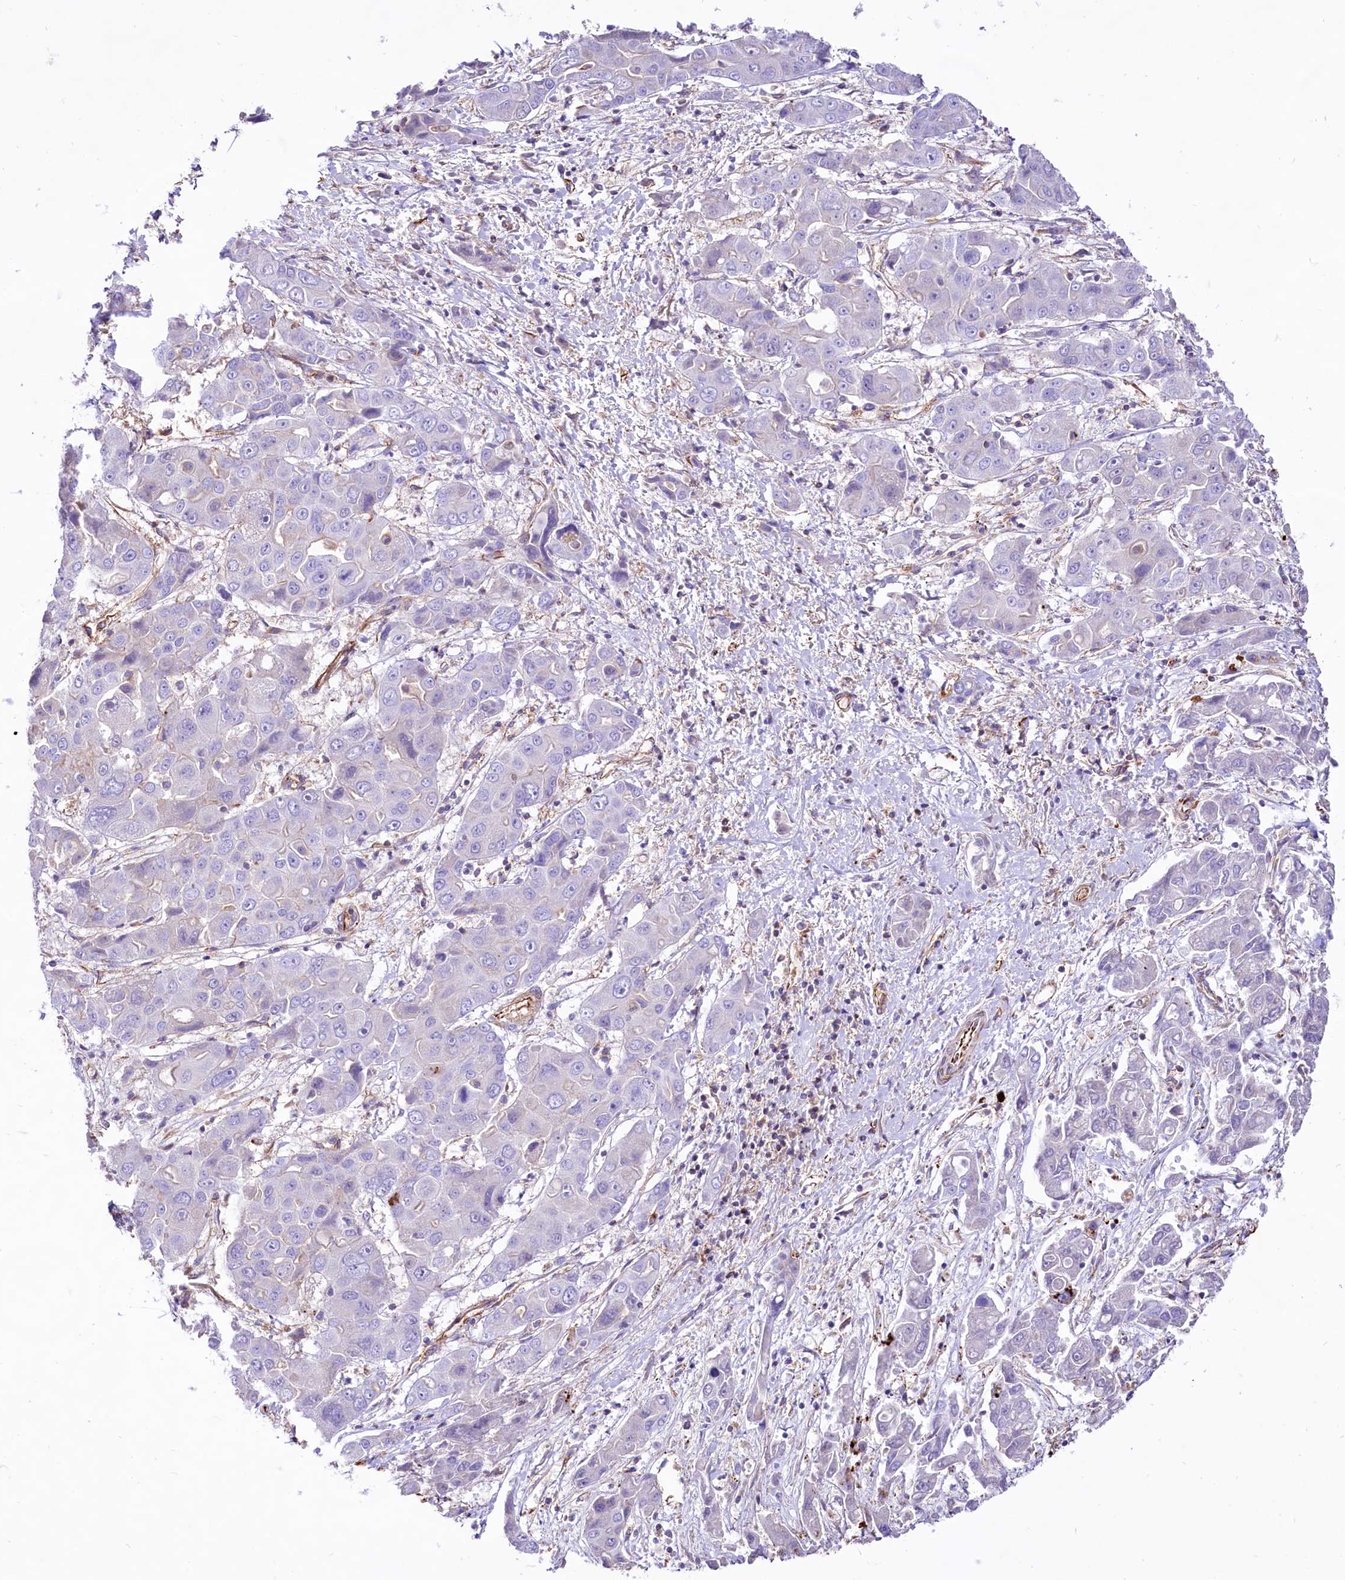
{"staining": {"intensity": "negative", "quantity": "none", "location": "none"}, "tissue": "liver cancer", "cell_type": "Tumor cells", "image_type": "cancer", "snomed": [{"axis": "morphology", "description": "Cholangiocarcinoma"}, {"axis": "topography", "description": "Liver"}], "caption": "Histopathology image shows no significant protein positivity in tumor cells of liver cancer.", "gene": "CD99", "patient": {"sex": "male", "age": 67}}